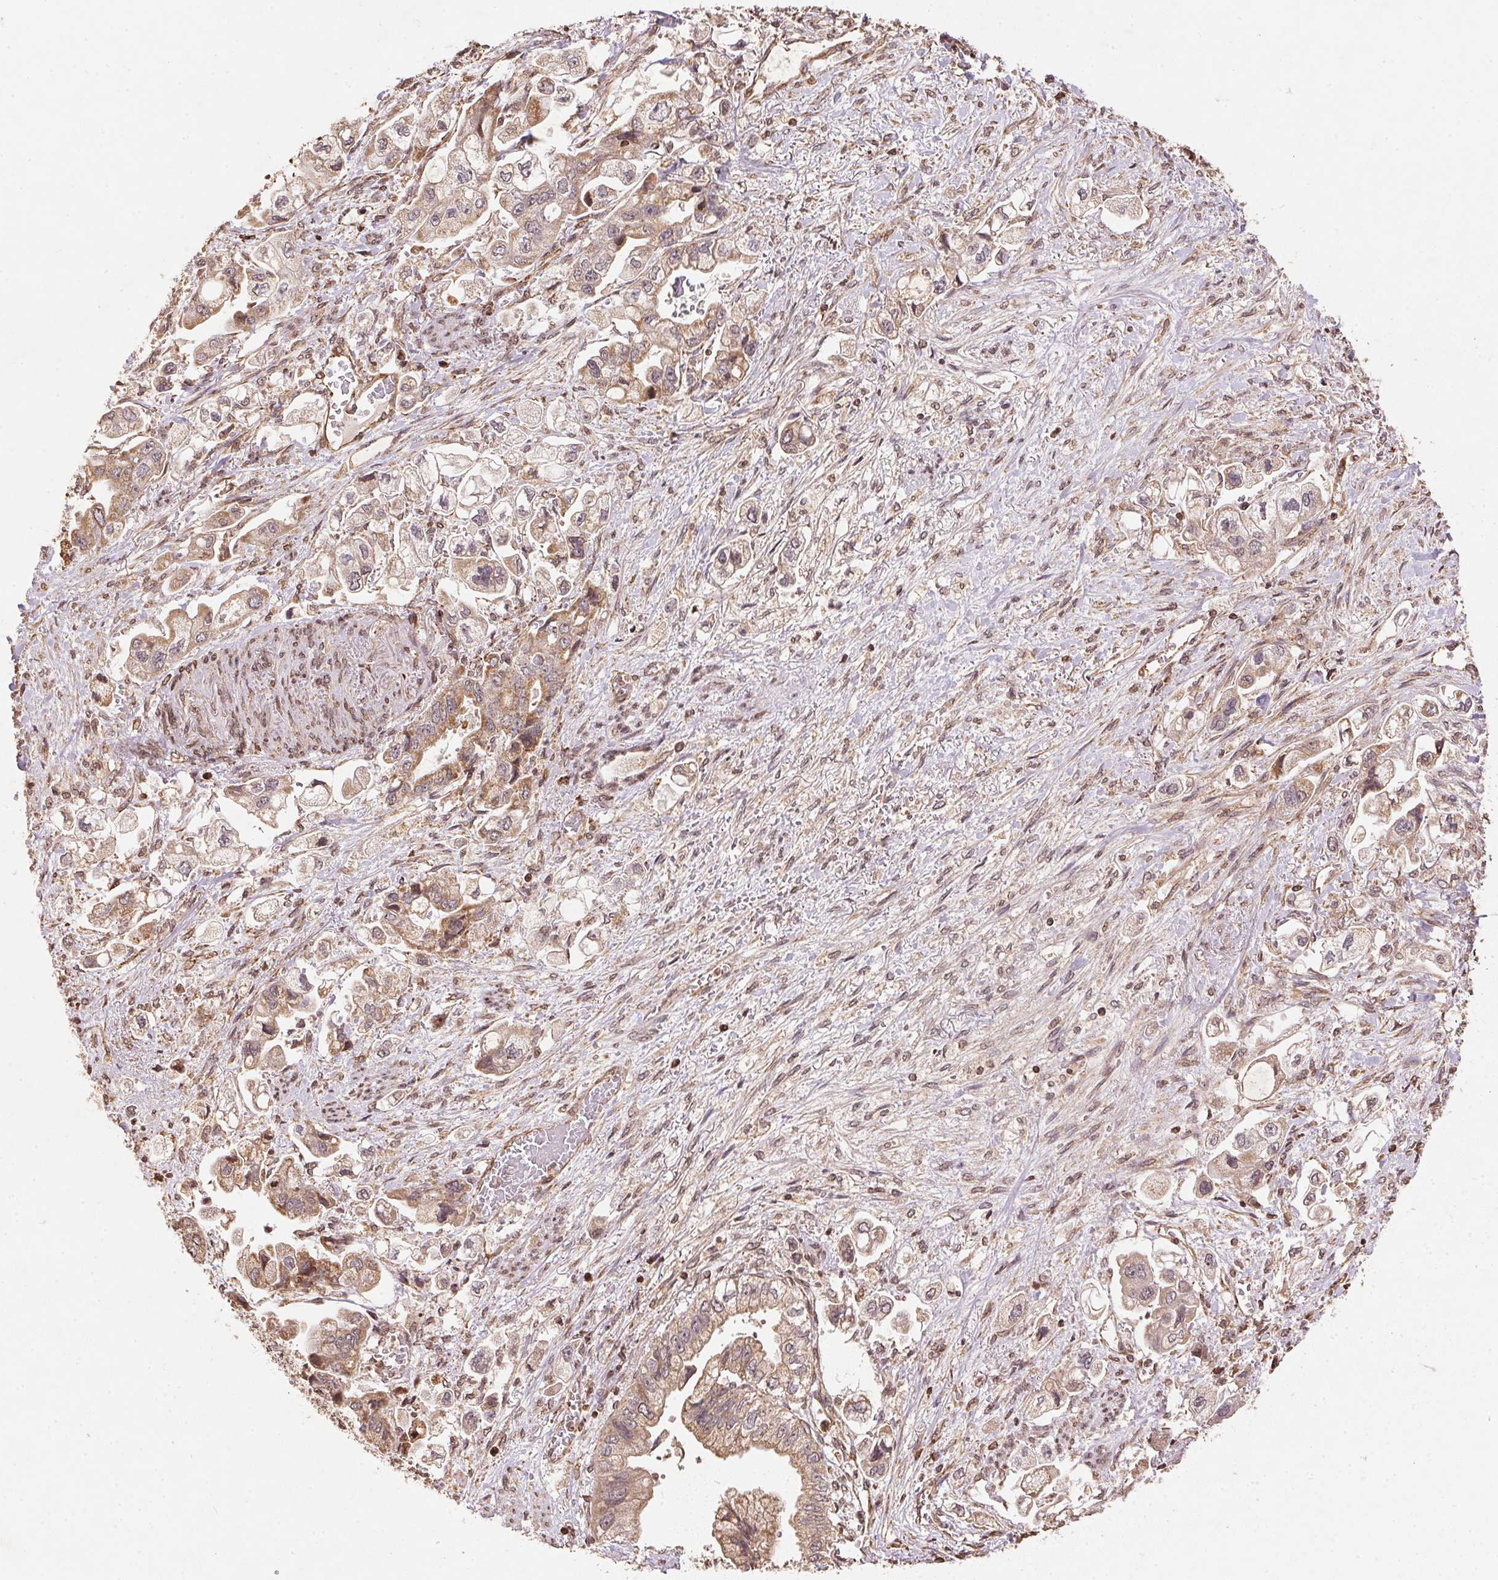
{"staining": {"intensity": "weak", "quantity": ">75%", "location": "cytoplasmic/membranous"}, "tissue": "stomach cancer", "cell_type": "Tumor cells", "image_type": "cancer", "snomed": [{"axis": "morphology", "description": "Normal tissue, NOS"}, {"axis": "morphology", "description": "Adenocarcinoma, NOS"}, {"axis": "topography", "description": "Stomach"}], "caption": "The immunohistochemical stain labels weak cytoplasmic/membranous expression in tumor cells of stomach cancer (adenocarcinoma) tissue.", "gene": "SPRED2", "patient": {"sex": "male", "age": 62}}